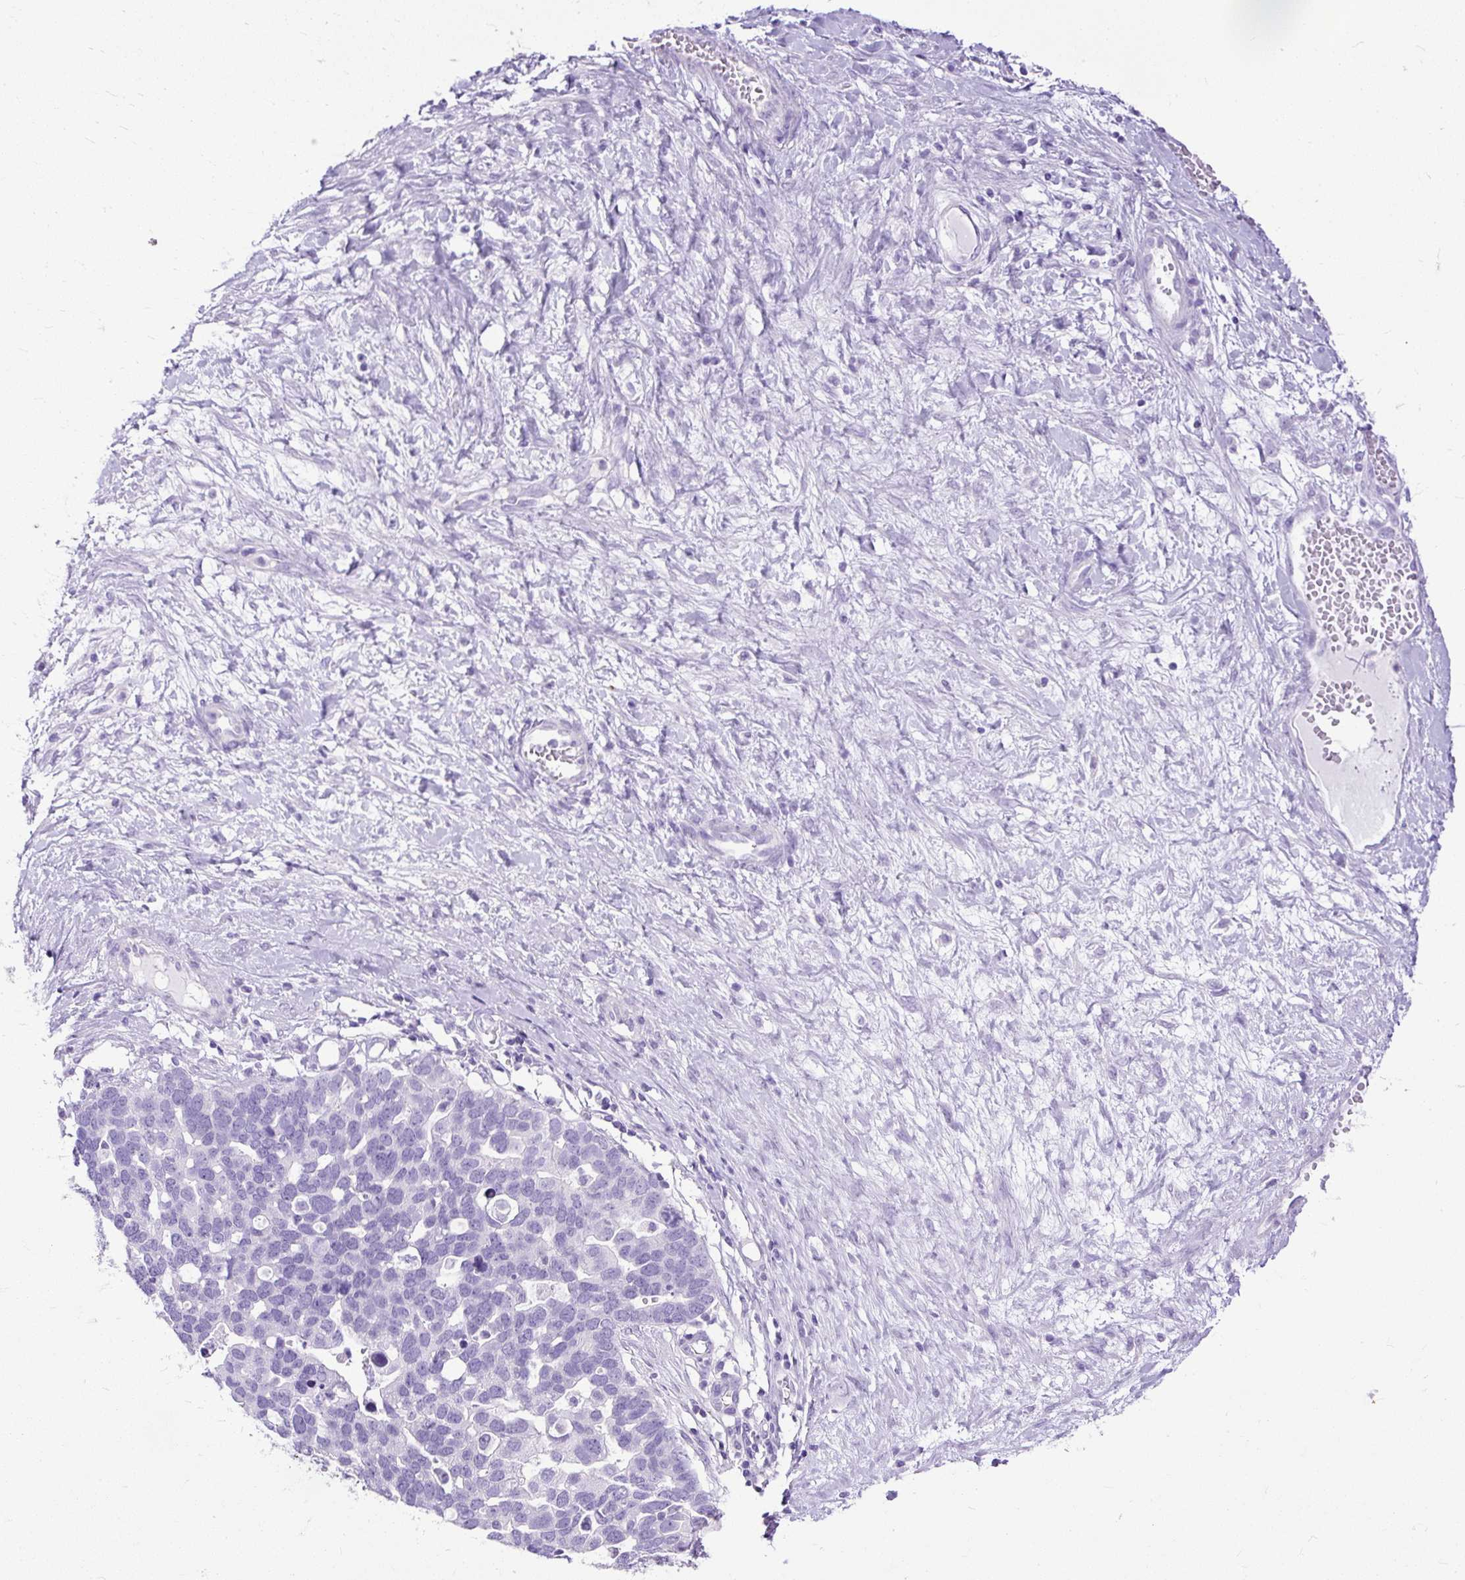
{"staining": {"intensity": "negative", "quantity": "none", "location": "none"}, "tissue": "ovarian cancer", "cell_type": "Tumor cells", "image_type": "cancer", "snomed": [{"axis": "morphology", "description": "Cystadenocarcinoma, serous, NOS"}, {"axis": "topography", "description": "Ovary"}], "caption": "Tumor cells are negative for protein expression in human ovarian cancer (serous cystadenocarcinoma).", "gene": "HEY1", "patient": {"sex": "female", "age": 54}}